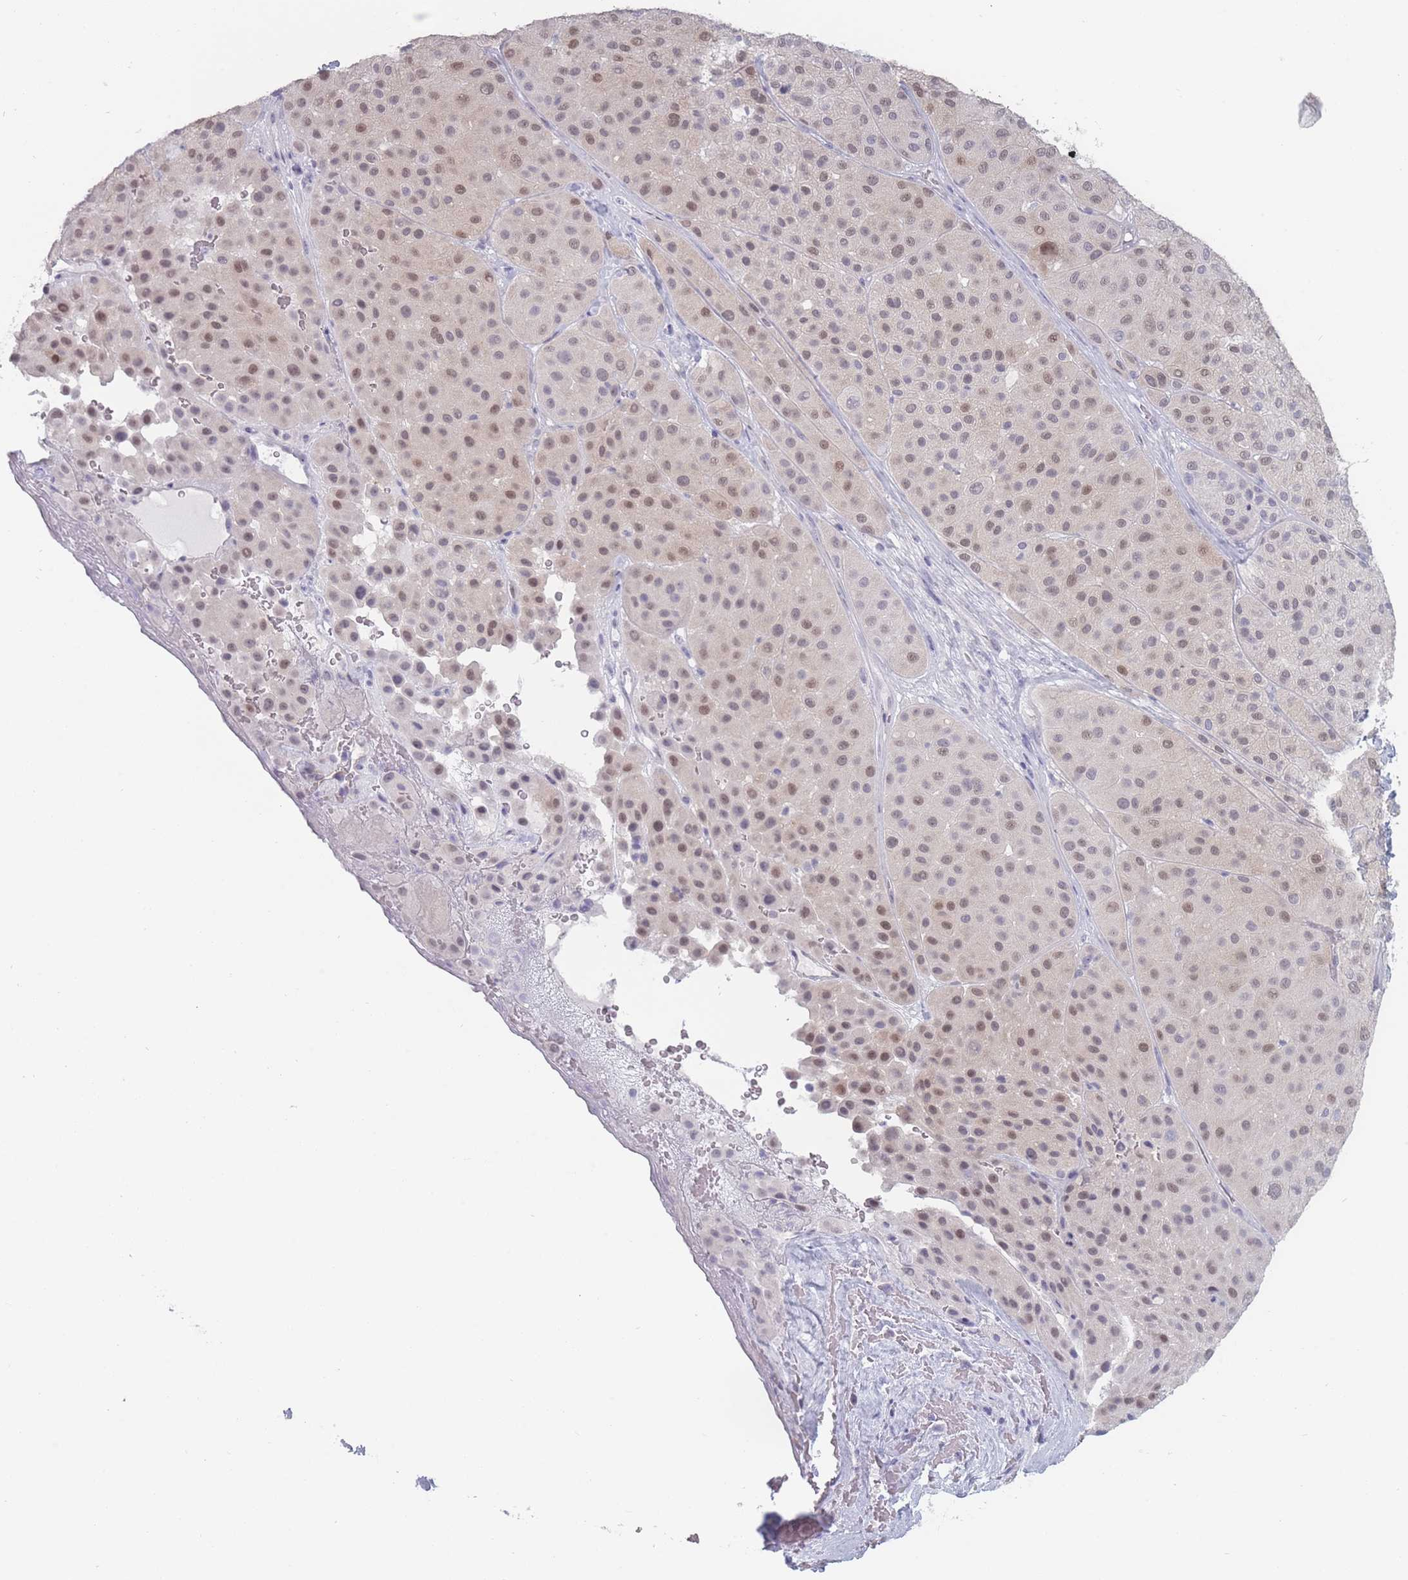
{"staining": {"intensity": "moderate", "quantity": ">75%", "location": "nuclear"}, "tissue": "melanoma", "cell_type": "Tumor cells", "image_type": "cancer", "snomed": [{"axis": "morphology", "description": "Malignant melanoma, Metastatic site"}, {"axis": "topography", "description": "Smooth muscle"}], "caption": "This photomicrograph reveals immunohistochemistry staining of human malignant melanoma (metastatic site), with medium moderate nuclear positivity in about >75% of tumor cells.", "gene": "ROS1", "patient": {"sex": "male", "age": 41}}